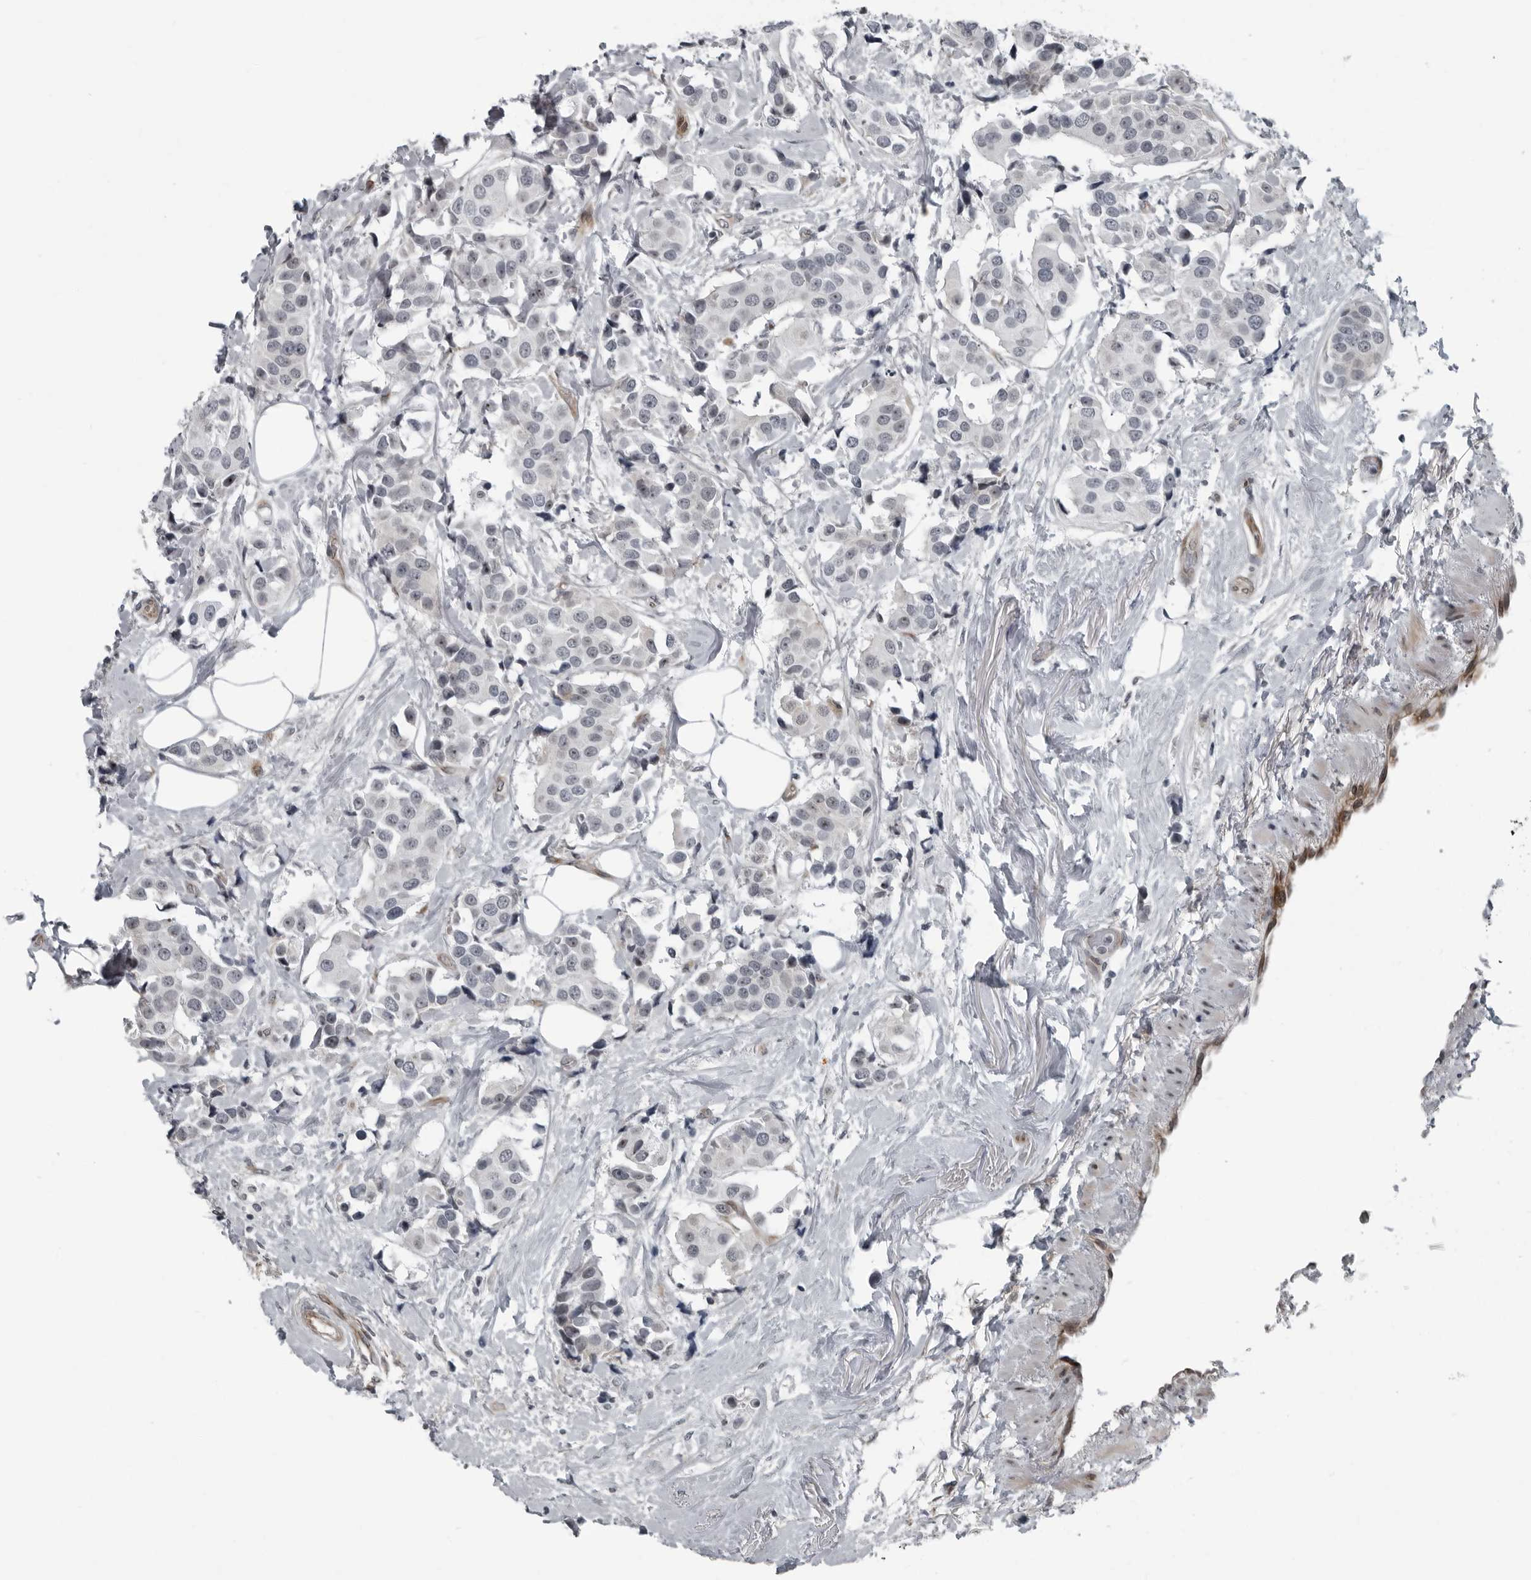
{"staining": {"intensity": "negative", "quantity": "none", "location": "none"}, "tissue": "breast cancer", "cell_type": "Tumor cells", "image_type": "cancer", "snomed": [{"axis": "morphology", "description": "Normal tissue, NOS"}, {"axis": "morphology", "description": "Duct carcinoma"}, {"axis": "topography", "description": "Breast"}], "caption": "Human breast cancer stained for a protein using immunohistochemistry (IHC) shows no expression in tumor cells.", "gene": "FAM102B", "patient": {"sex": "female", "age": 39}}